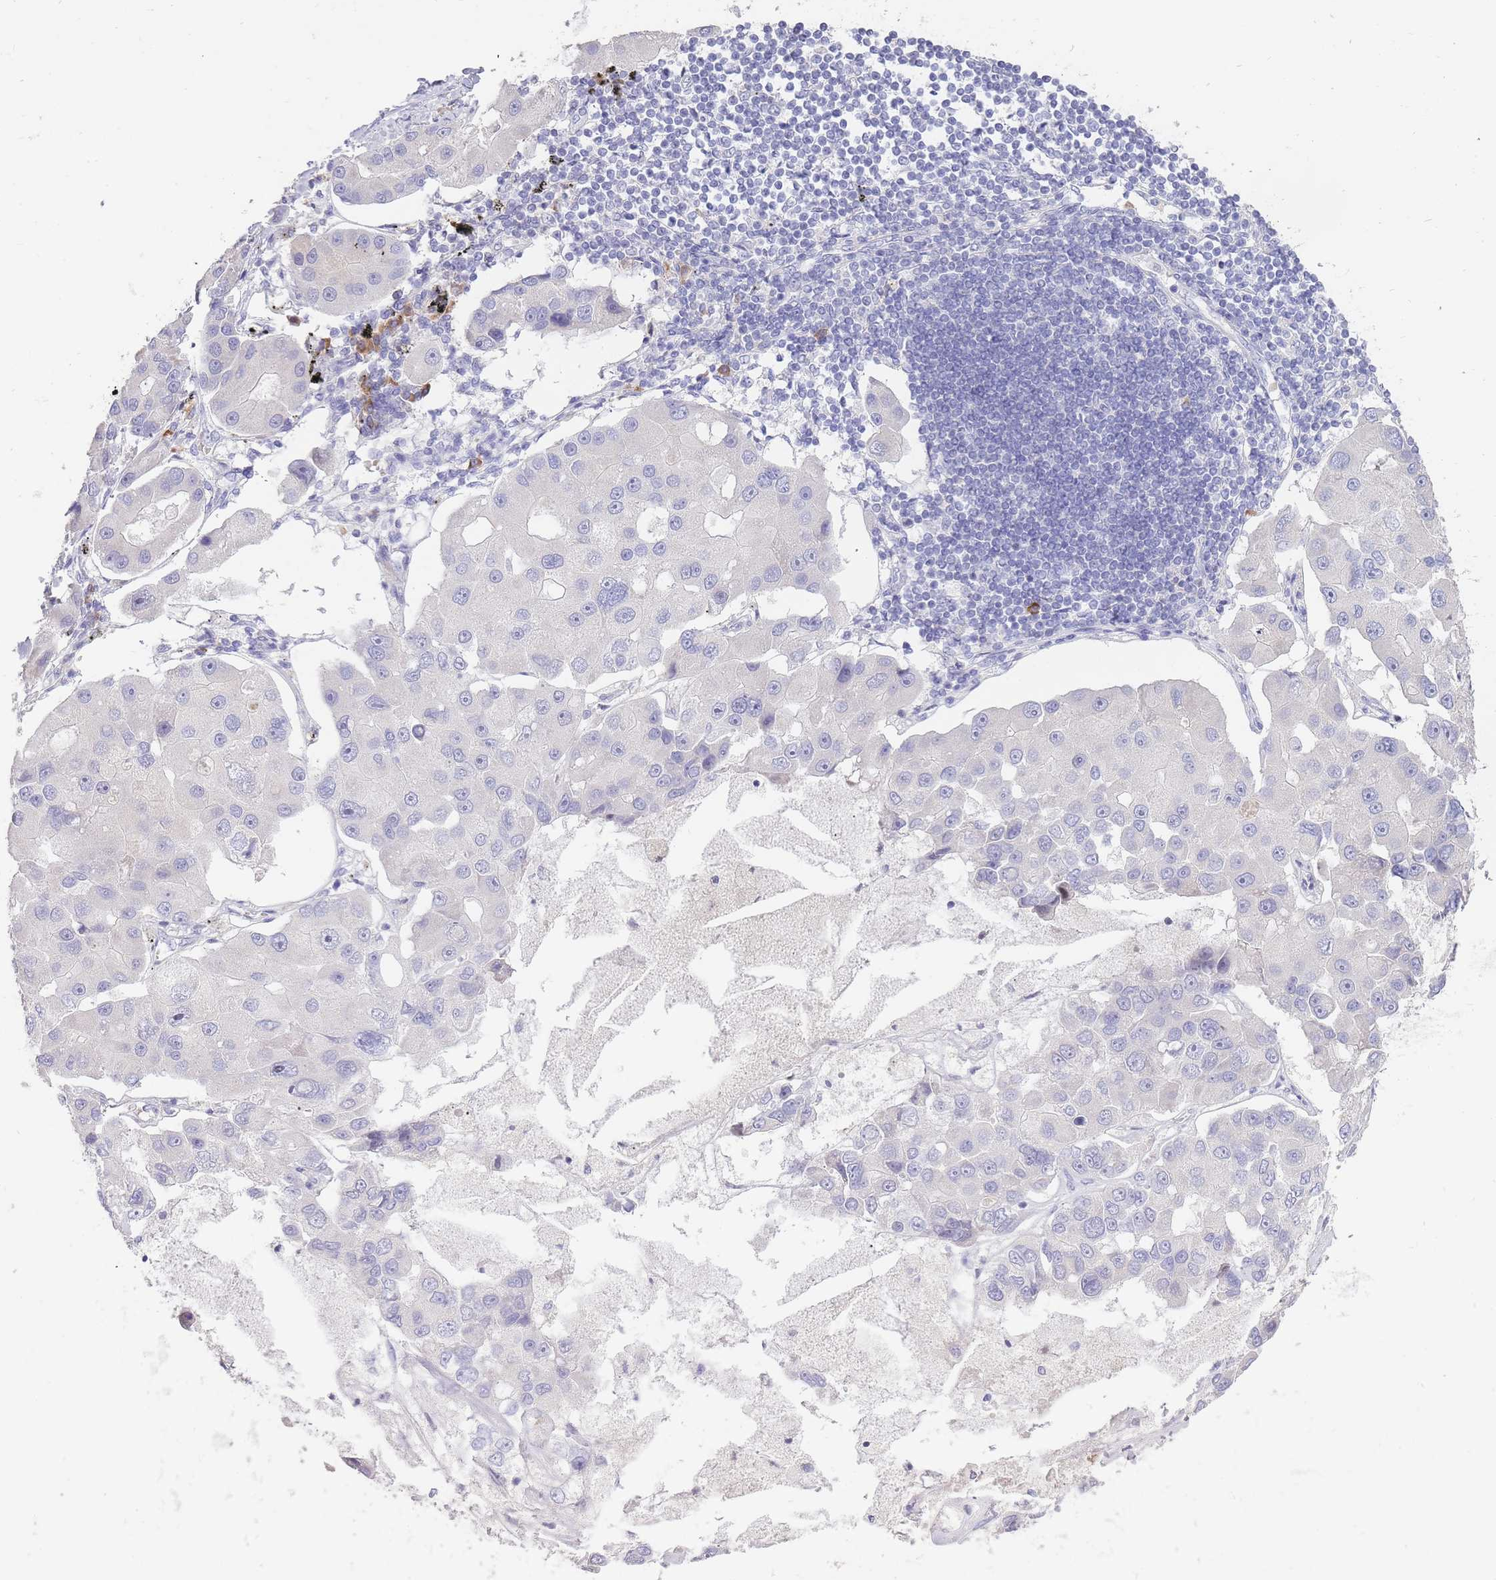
{"staining": {"intensity": "negative", "quantity": "none", "location": "none"}, "tissue": "lung cancer", "cell_type": "Tumor cells", "image_type": "cancer", "snomed": [{"axis": "morphology", "description": "Adenocarcinoma, NOS"}, {"axis": "topography", "description": "Lung"}], "caption": "Tumor cells show no significant expression in adenocarcinoma (lung).", "gene": "FRG2C", "patient": {"sex": "female", "age": 54}}